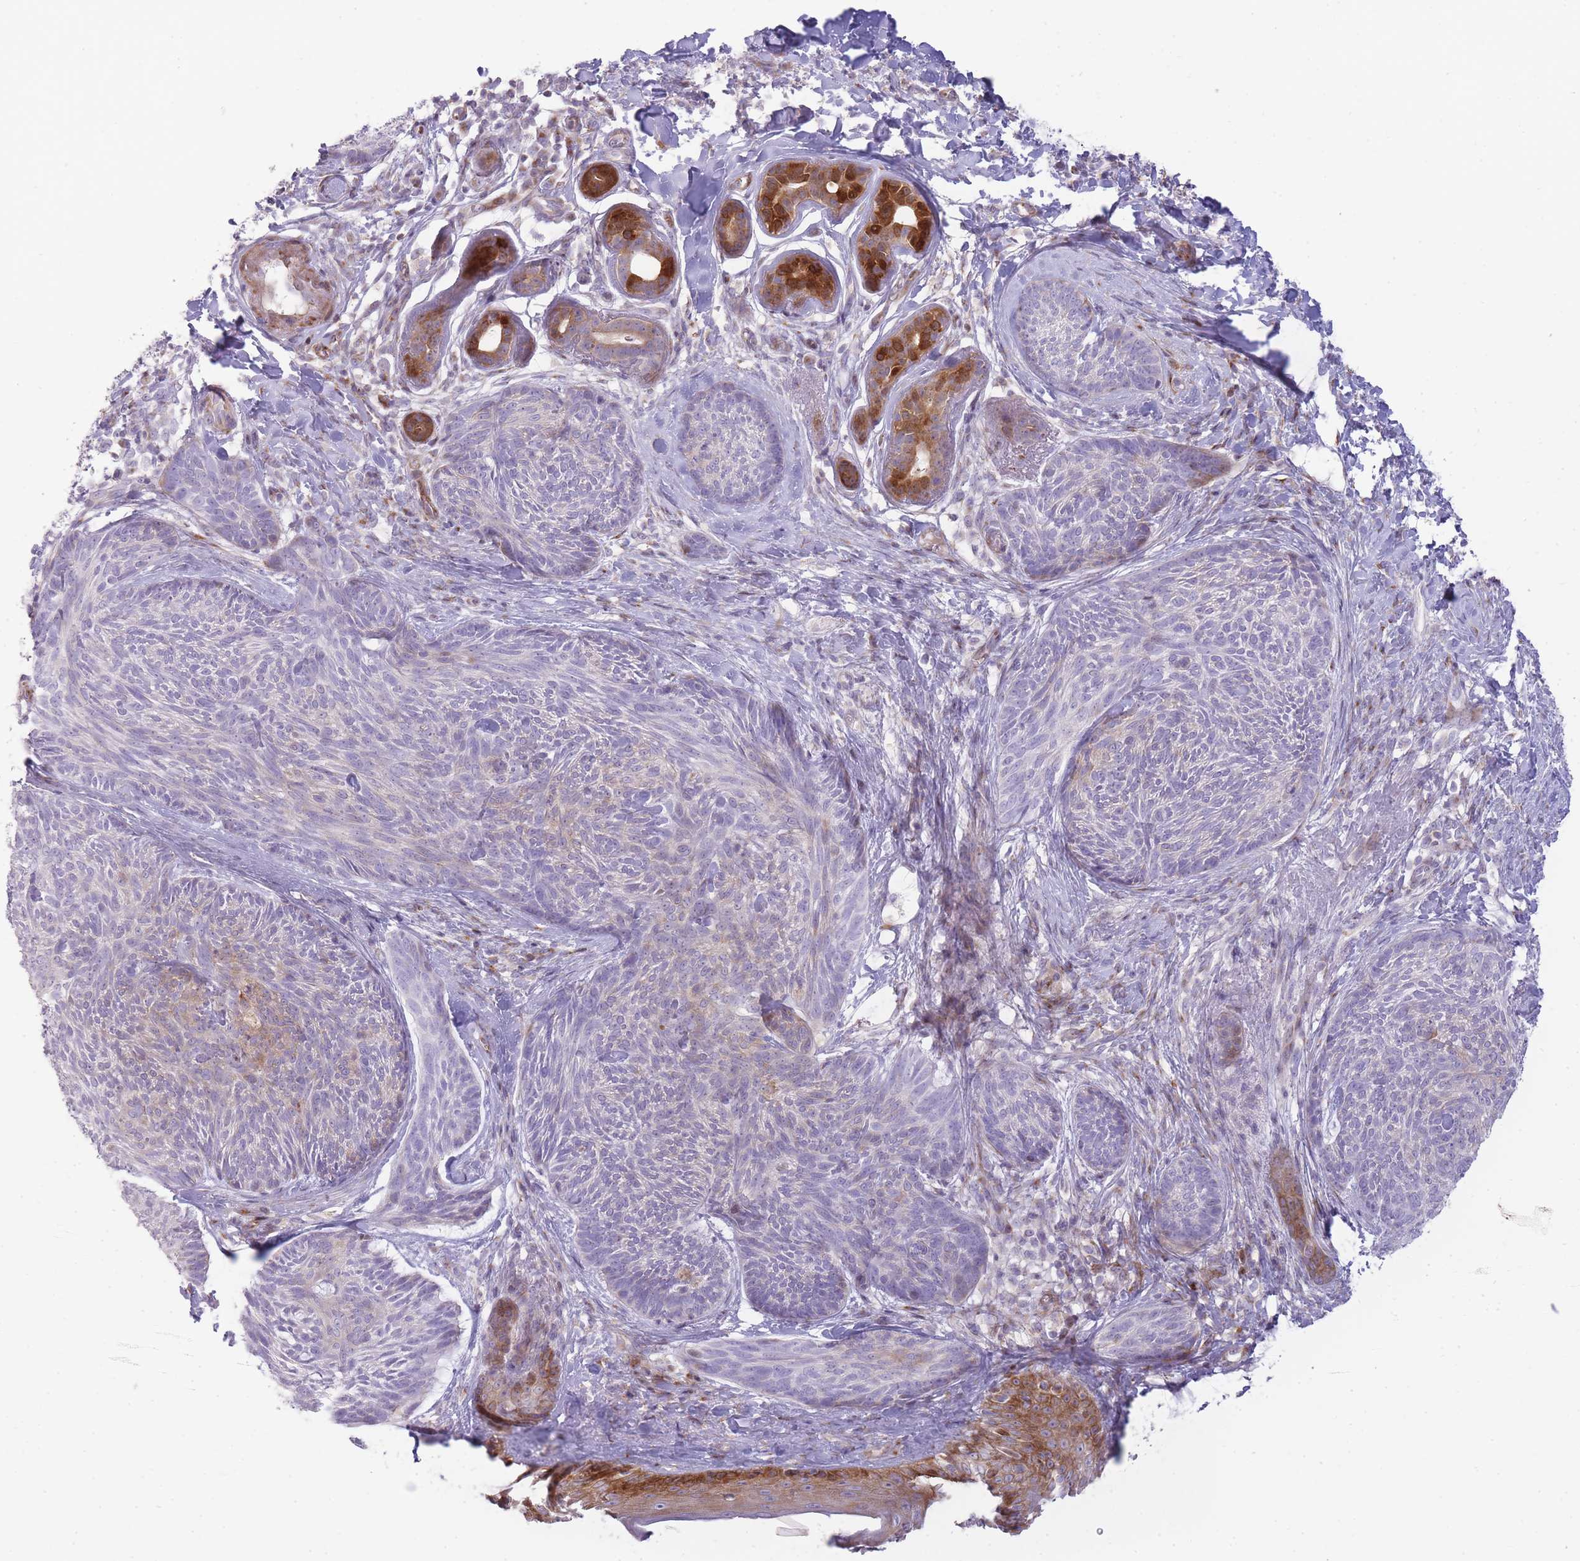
{"staining": {"intensity": "negative", "quantity": "none", "location": "none"}, "tissue": "skin cancer", "cell_type": "Tumor cells", "image_type": "cancer", "snomed": [{"axis": "morphology", "description": "Basal cell carcinoma"}, {"axis": "topography", "description": "Skin"}], "caption": "Skin cancer was stained to show a protein in brown. There is no significant staining in tumor cells. The staining is performed using DAB brown chromogen with nuclei counter-stained in using hematoxylin.", "gene": "PPP3R2", "patient": {"sex": "male", "age": 73}}